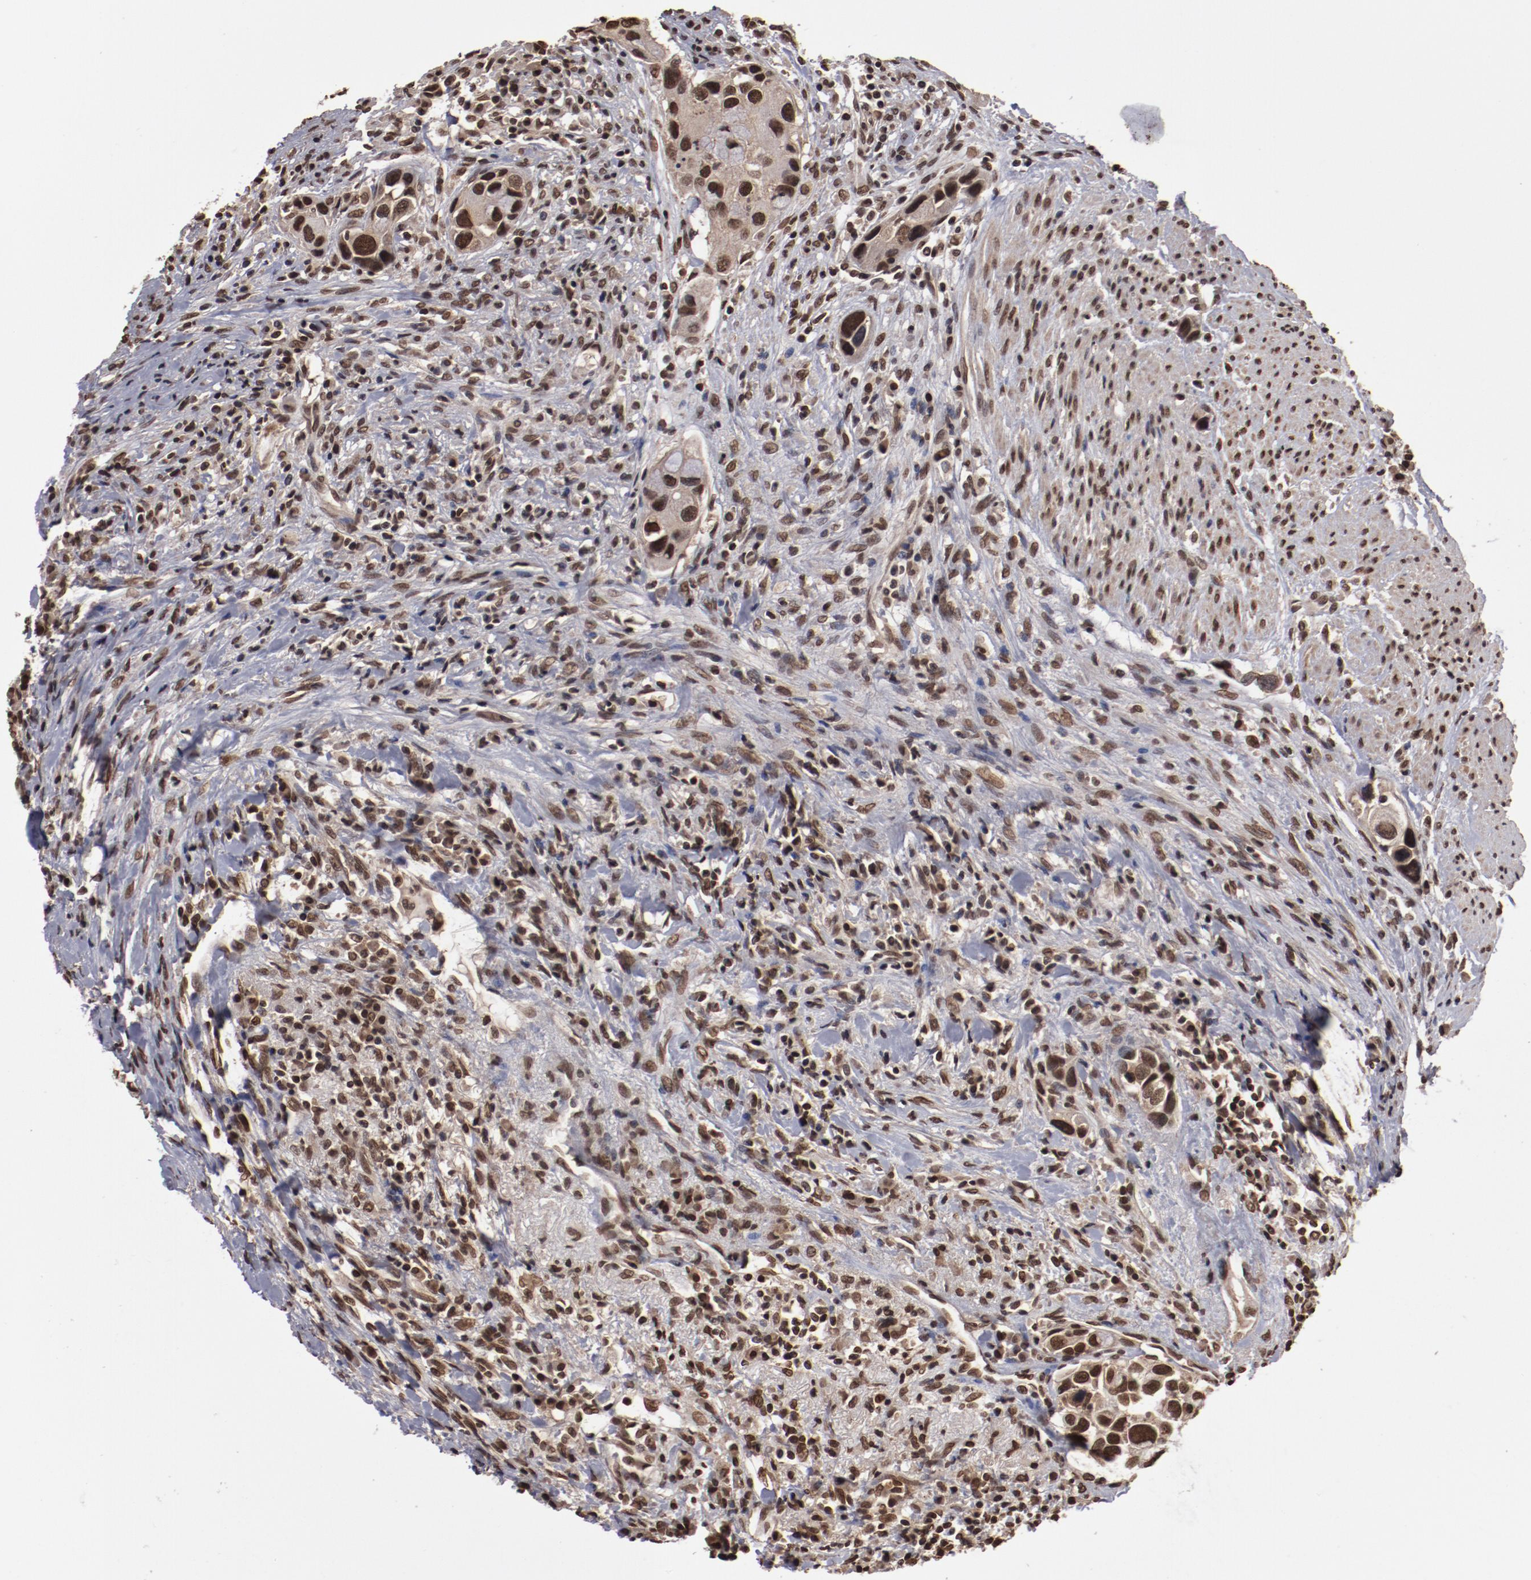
{"staining": {"intensity": "moderate", "quantity": ">75%", "location": "nuclear"}, "tissue": "urothelial cancer", "cell_type": "Tumor cells", "image_type": "cancer", "snomed": [{"axis": "morphology", "description": "Urothelial carcinoma, High grade"}, {"axis": "topography", "description": "Urinary bladder"}], "caption": "High-power microscopy captured an immunohistochemistry (IHC) photomicrograph of urothelial carcinoma (high-grade), revealing moderate nuclear positivity in about >75% of tumor cells.", "gene": "AKT1", "patient": {"sex": "male", "age": 66}}